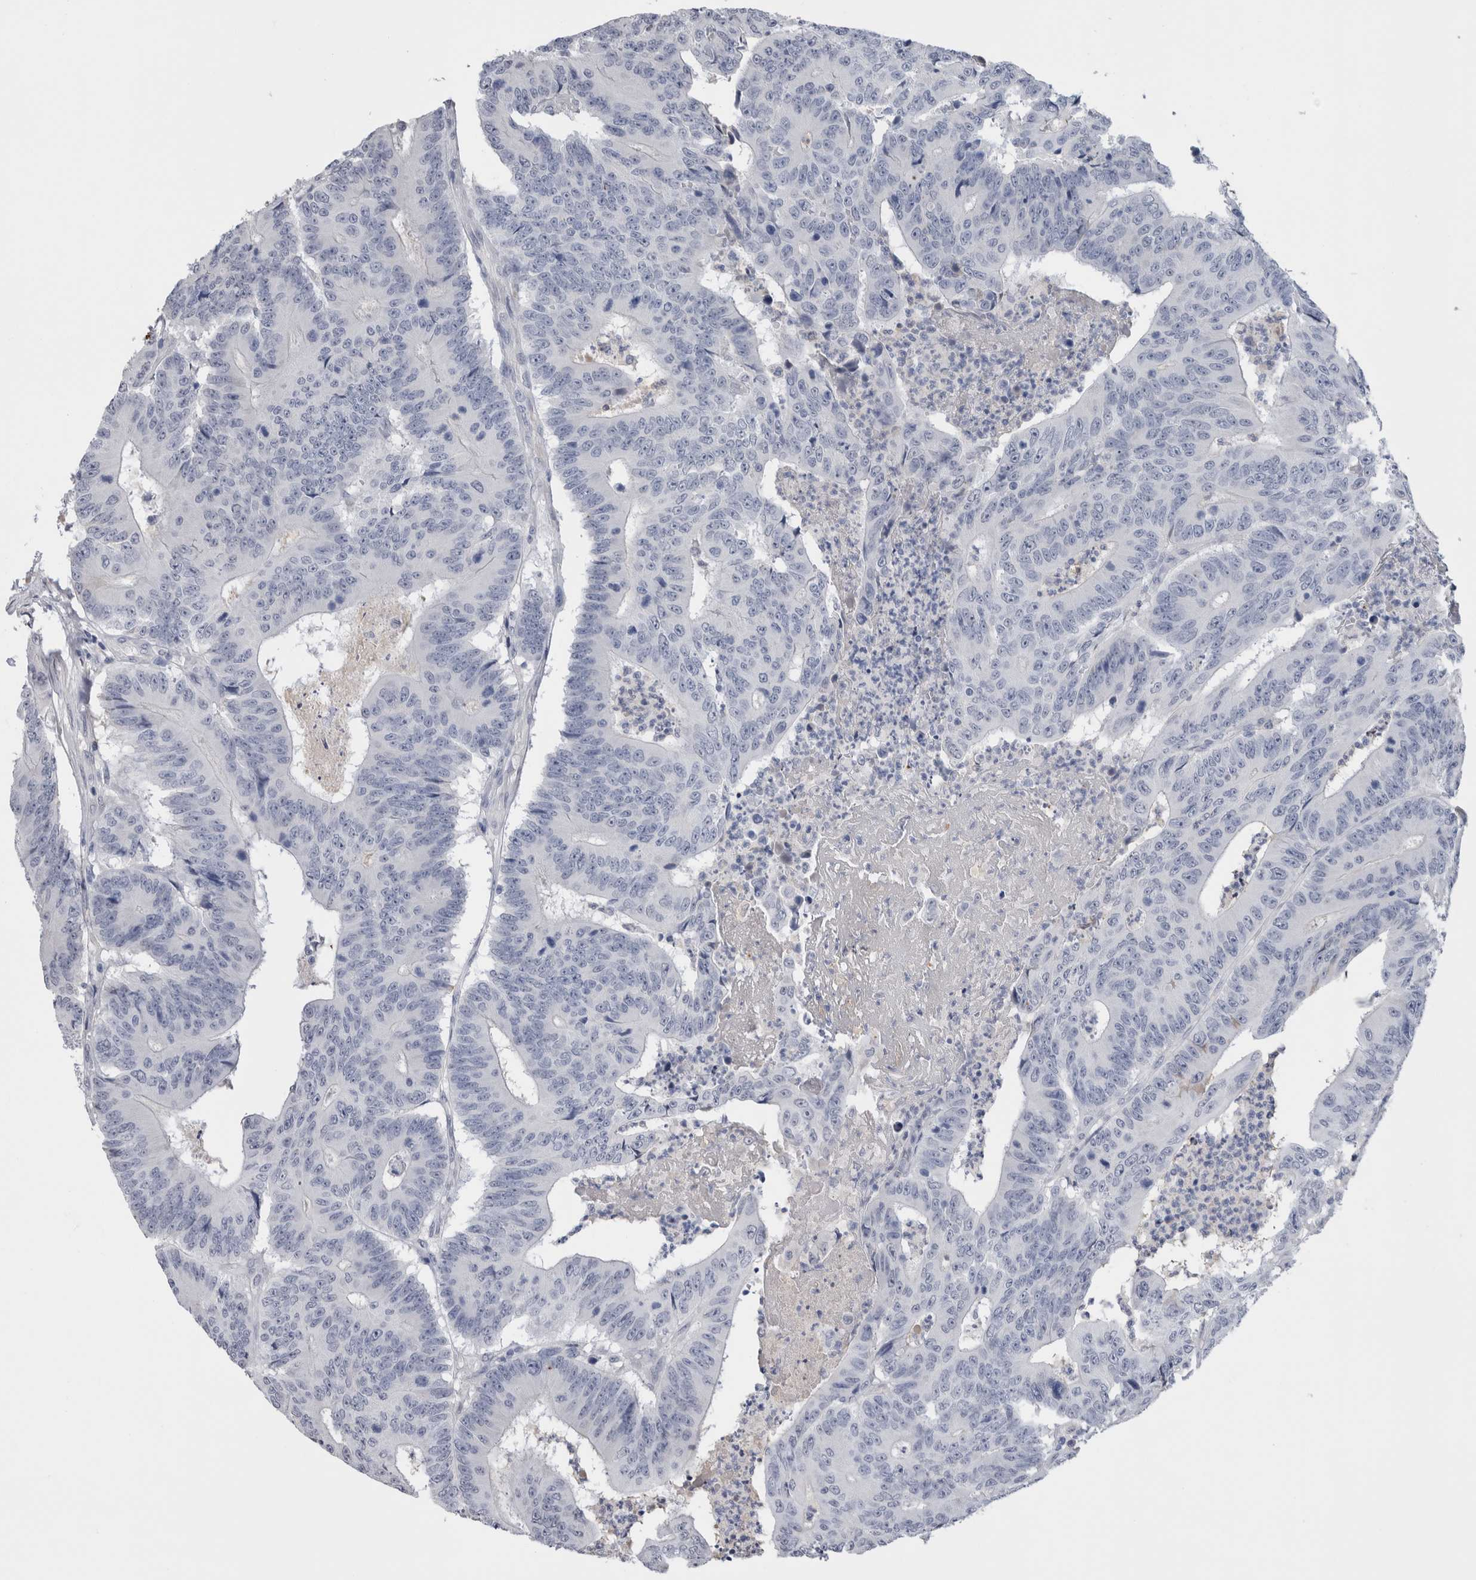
{"staining": {"intensity": "negative", "quantity": "none", "location": "none"}, "tissue": "colorectal cancer", "cell_type": "Tumor cells", "image_type": "cancer", "snomed": [{"axis": "morphology", "description": "Adenocarcinoma, NOS"}, {"axis": "topography", "description": "Colon"}], "caption": "Tumor cells show no significant protein positivity in colorectal cancer. (DAB (3,3'-diaminobenzidine) immunohistochemistry (IHC) visualized using brightfield microscopy, high magnification).", "gene": "FABP4", "patient": {"sex": "male", "age": 83}}